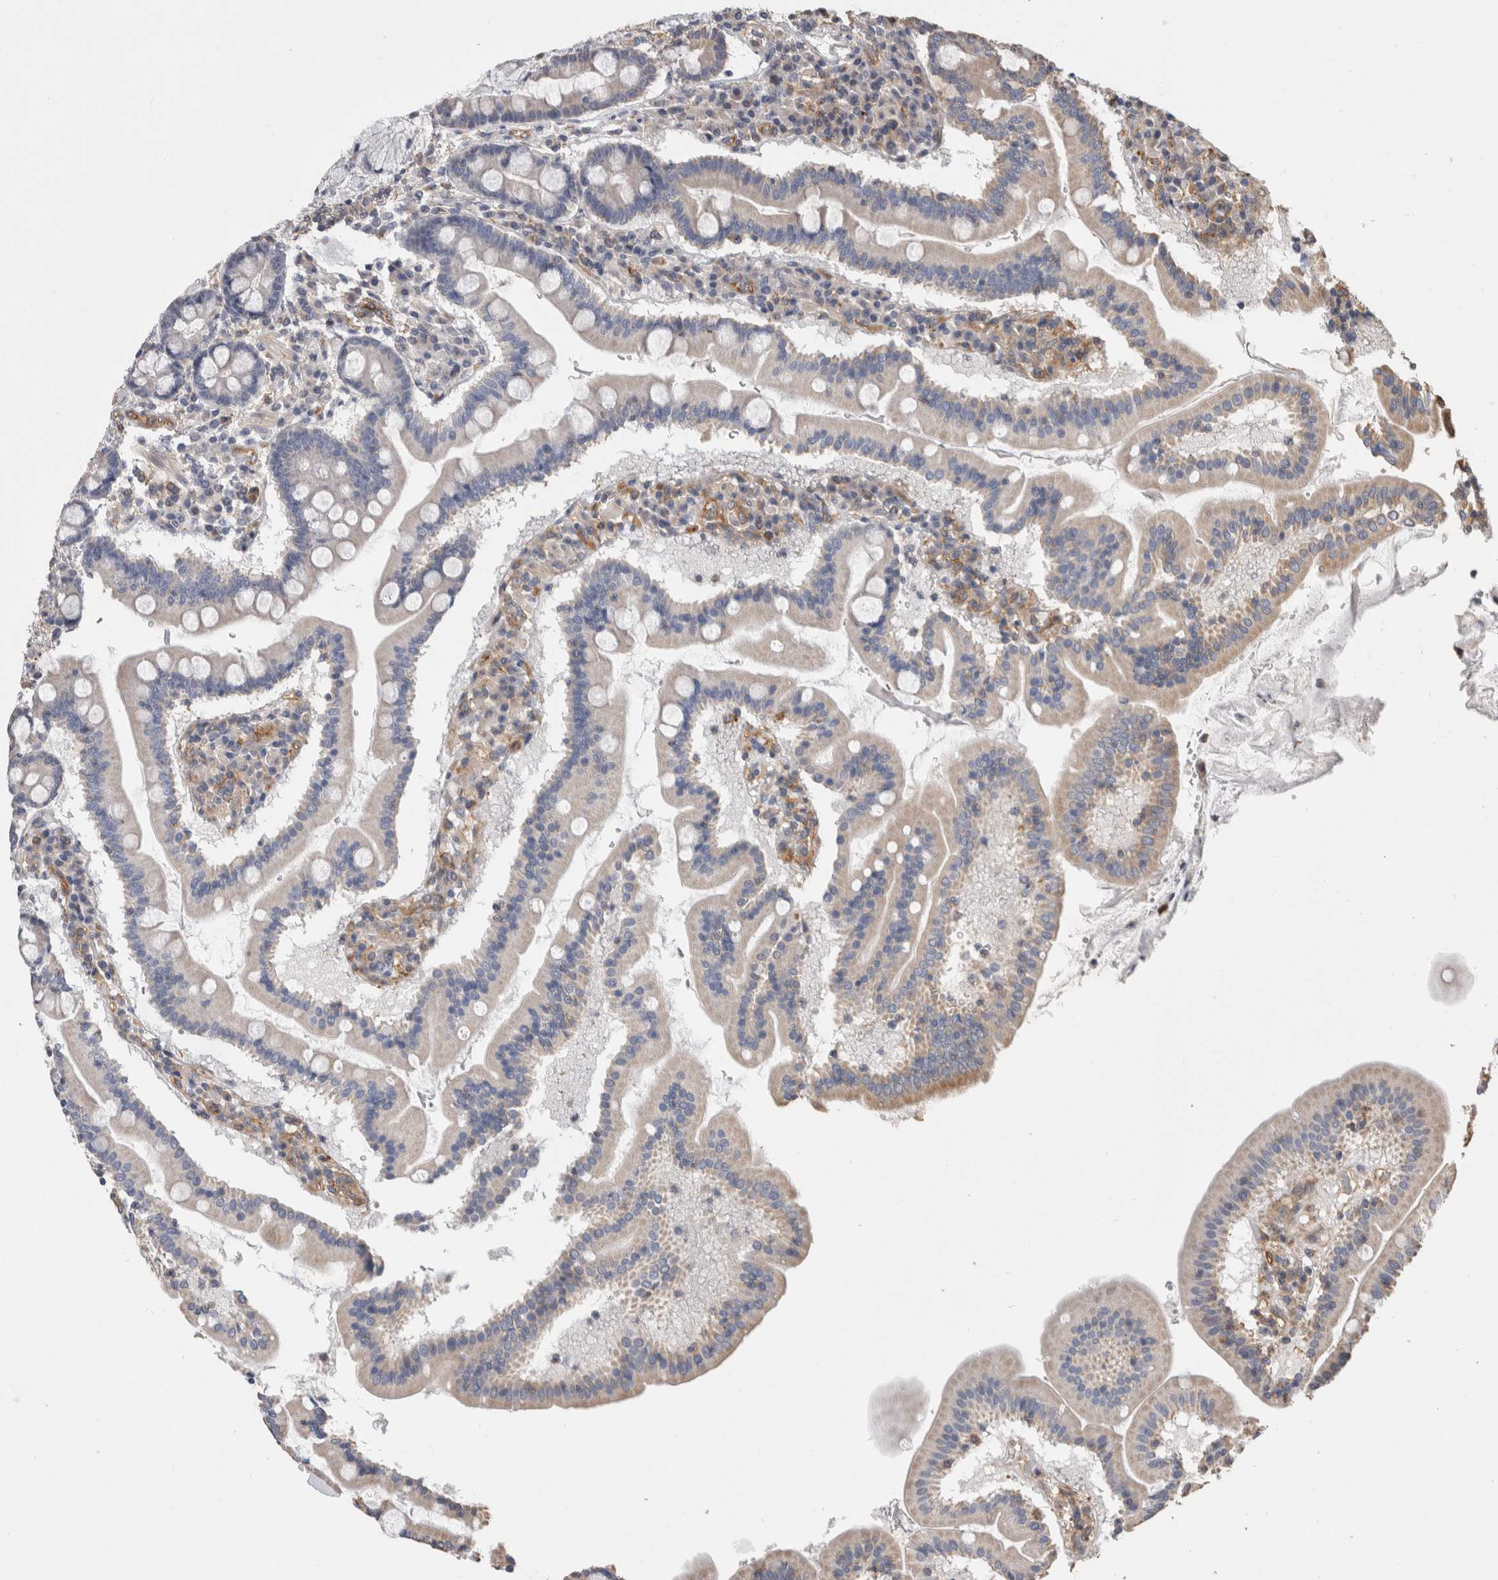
{"staining": {"intensity": "negative", "quantity": "none", "location": "none"}, "tissue": "duodenum", "cell_type": "Glandular cells", "image_type": "normal", "snomed": [{"axis": "morphology", "description": "Normal tissue, NOS"}, {"axis": "topography", "description": "Duodenum"}], "caption": "Immunohistochemical staining of unremarkable duodenum demonstrates no significant expression in glandular cells.", "gene": "BNIP2", "patient": {"sex": "male", "age": 50}}